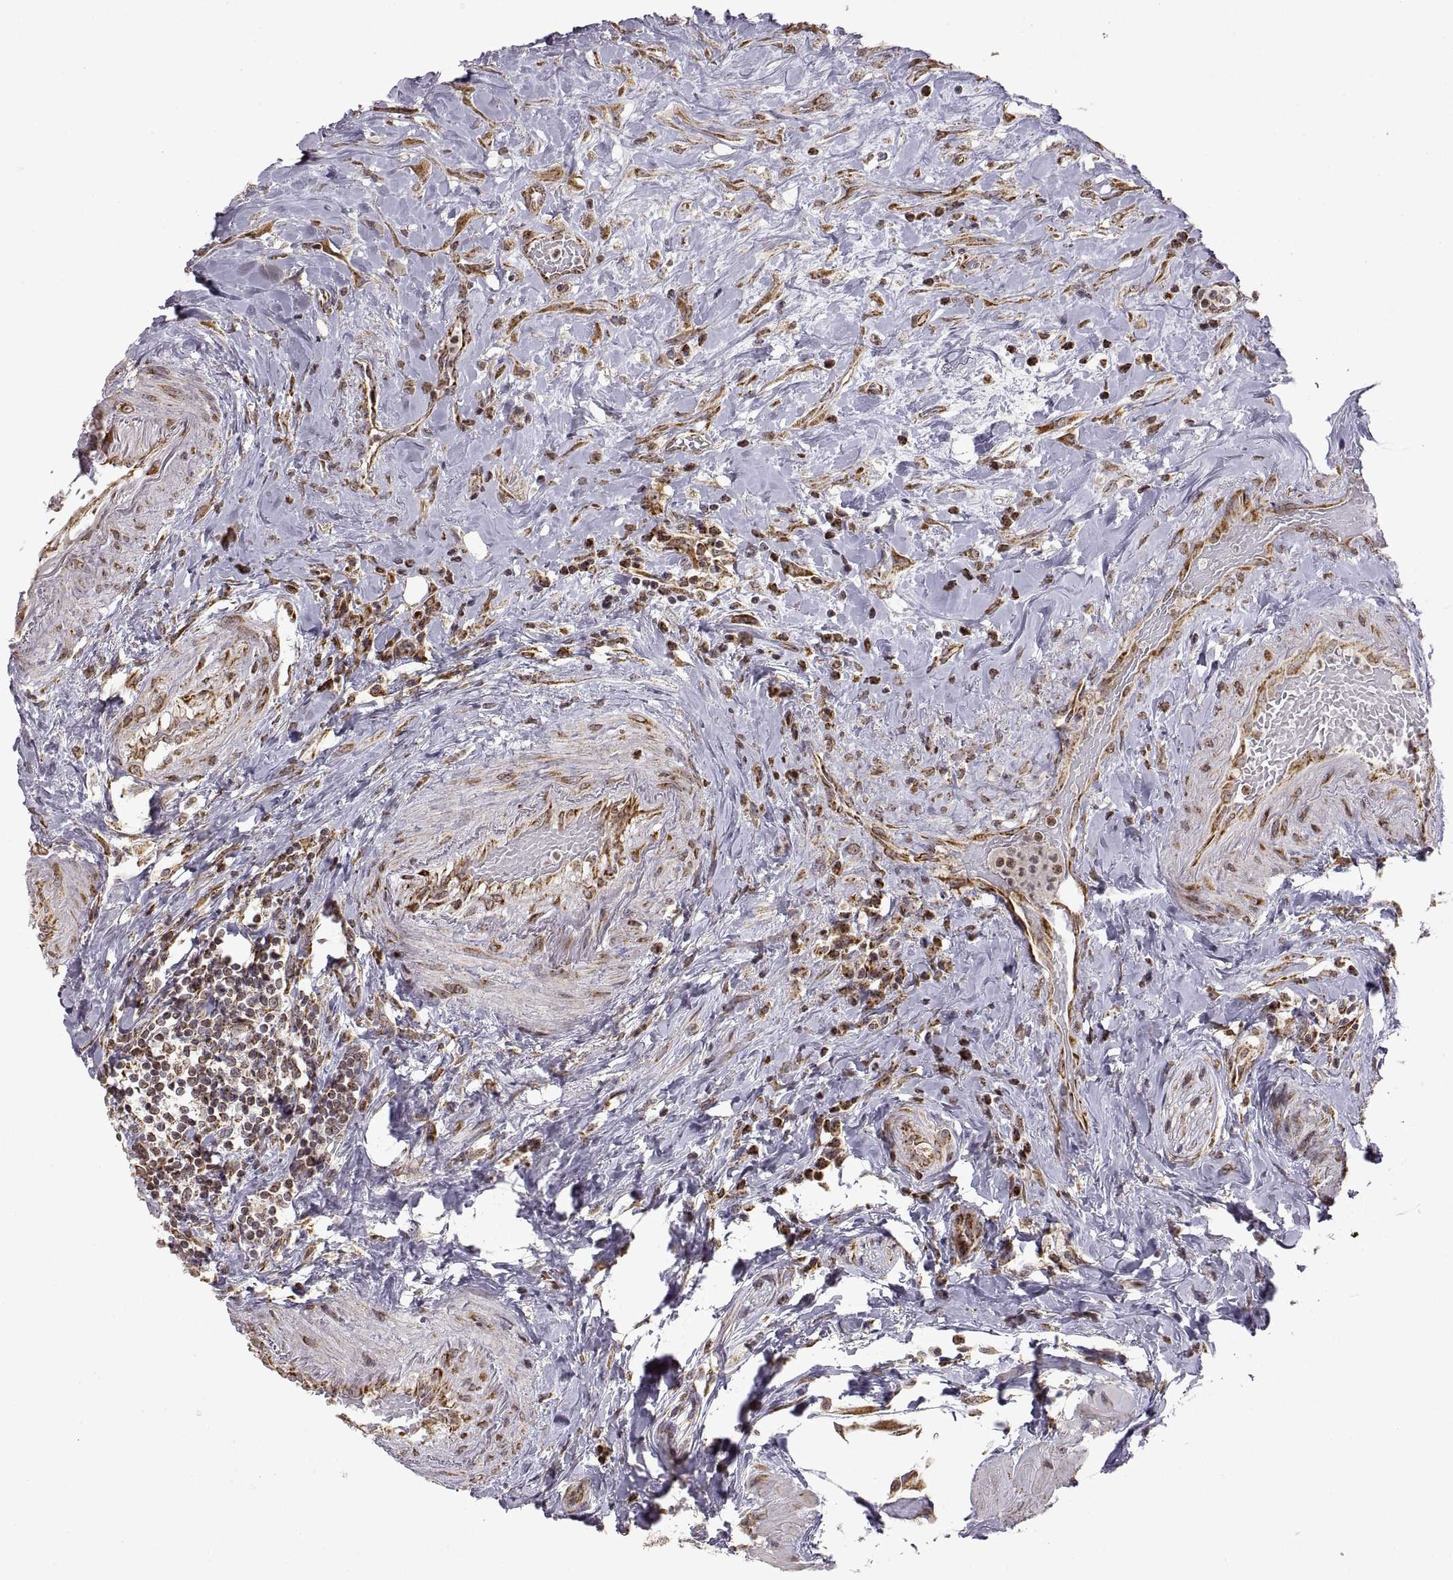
{"staining": {"intensity": "moderate", "quantity": ">75%", "location": "cytoplasmic/membranous"}, "tissue": "urothelial cancer", "cell_type": "Tumor cells", "image_type": "cancer", "snomed": [{"axis": "morphology", "description": "Urothelial carcinoma, High grade"}, {"axis": "topography", "description": "Urinary bladder"}], "caption": "IHC of human urothelial carcinoma (high-grade) reveals medium levels of moderate cytoplasmic/membranous positivity in approximately >75% of tumor cells. The protein of interest is shown in brown color, while the nuclei are stained blue.", "gene": "MANBAL", "patient": {"sex": "male", "age": 79}}